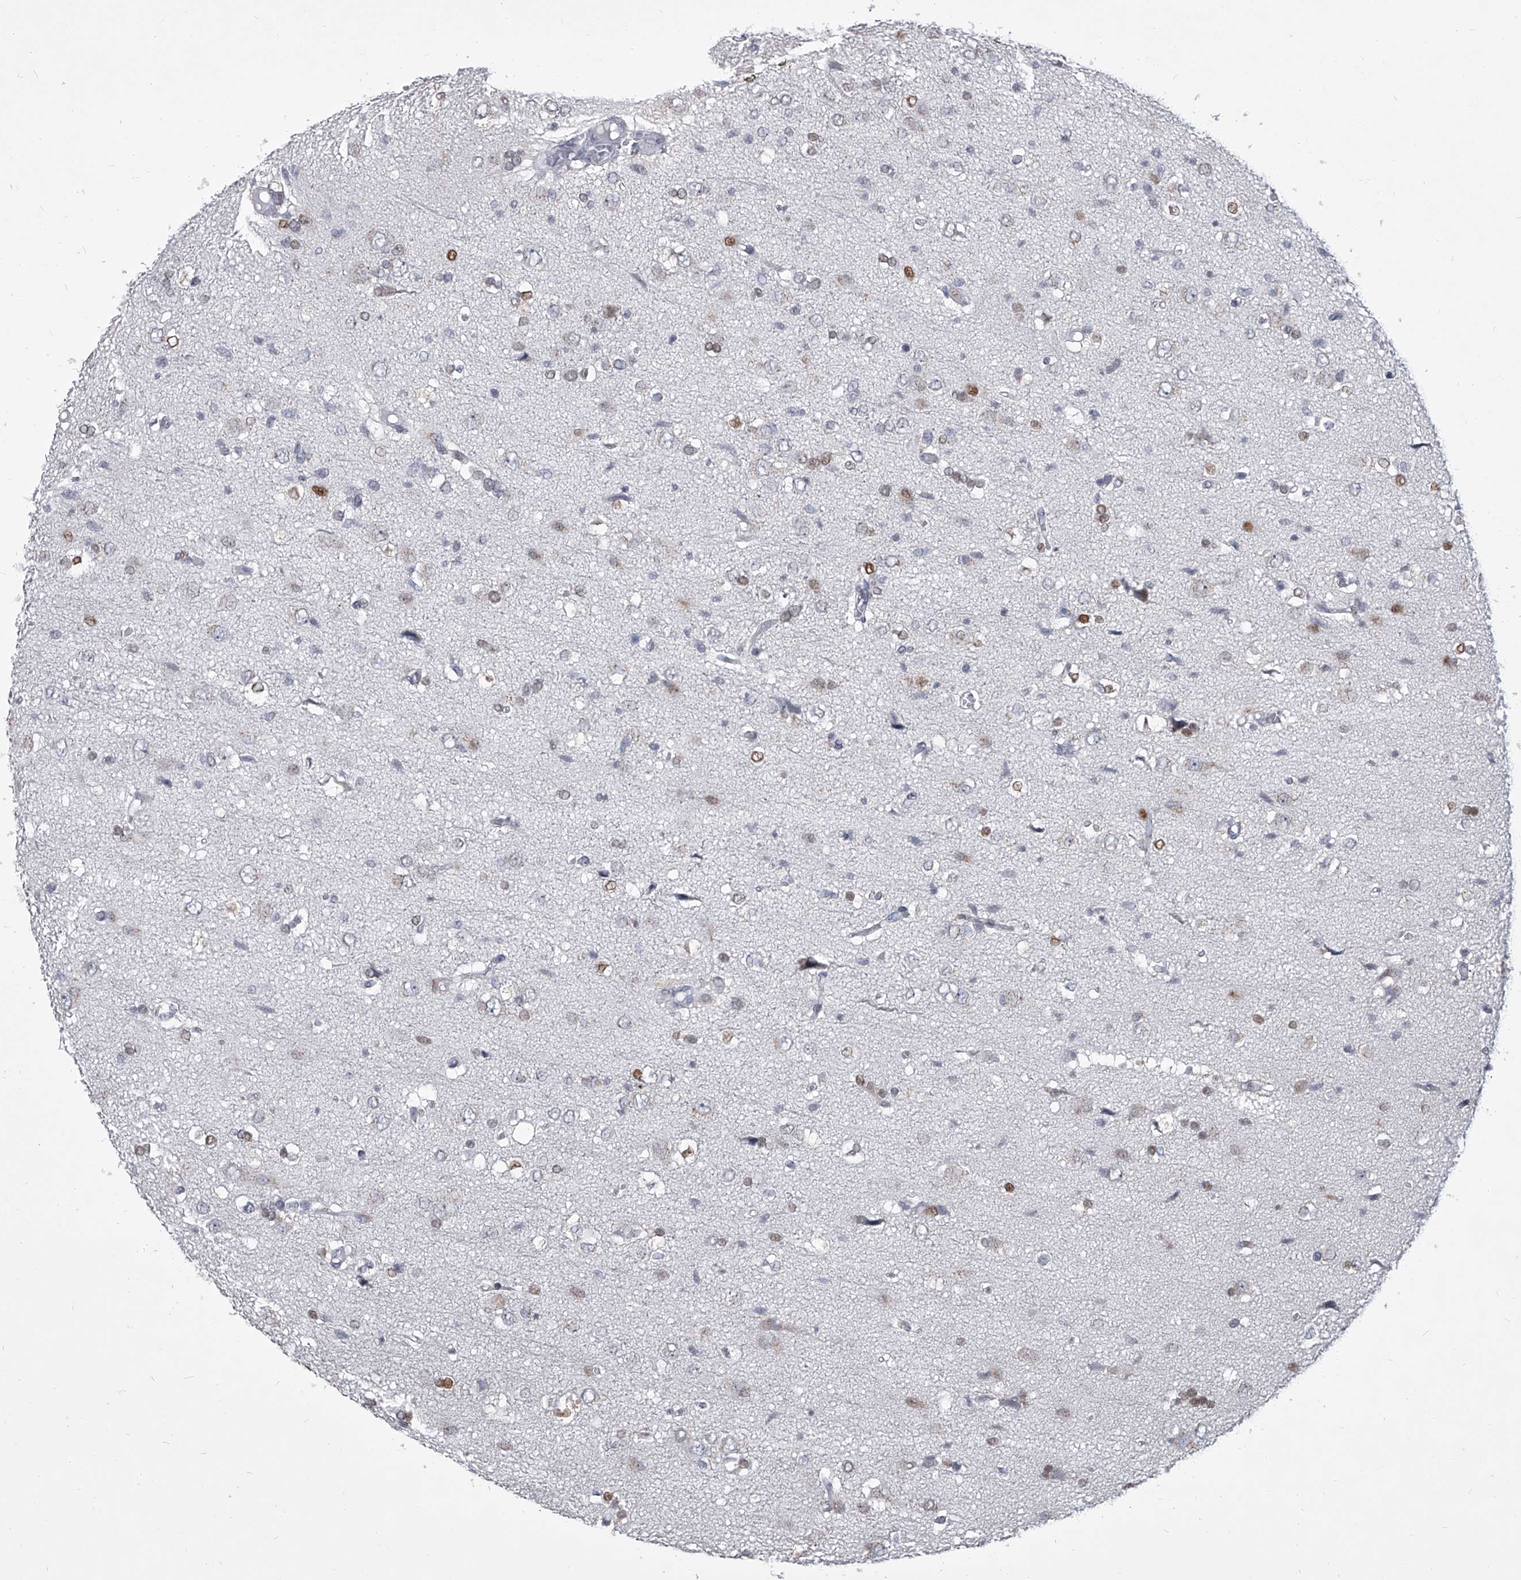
{"staining": {"intensity": "moderate", "quantity": "<25%", "location": "nuclear"}, "tissue": "glioma", "cell_type": "Tumor cells", "image_type": "cancer", "snomed": [{"axis": "morphology", "description": "Glioma, malignant, High grade"}, {"axis": "topography", "description": "Brain"}], "caption": "Protein expression analysis of high-grade glioma (malignant) exhibits moderate nuclear positivity in approximately <25% of tumor cells.", "gene": "EVA1C", "patient": {"sex": "female", "age": 59}}